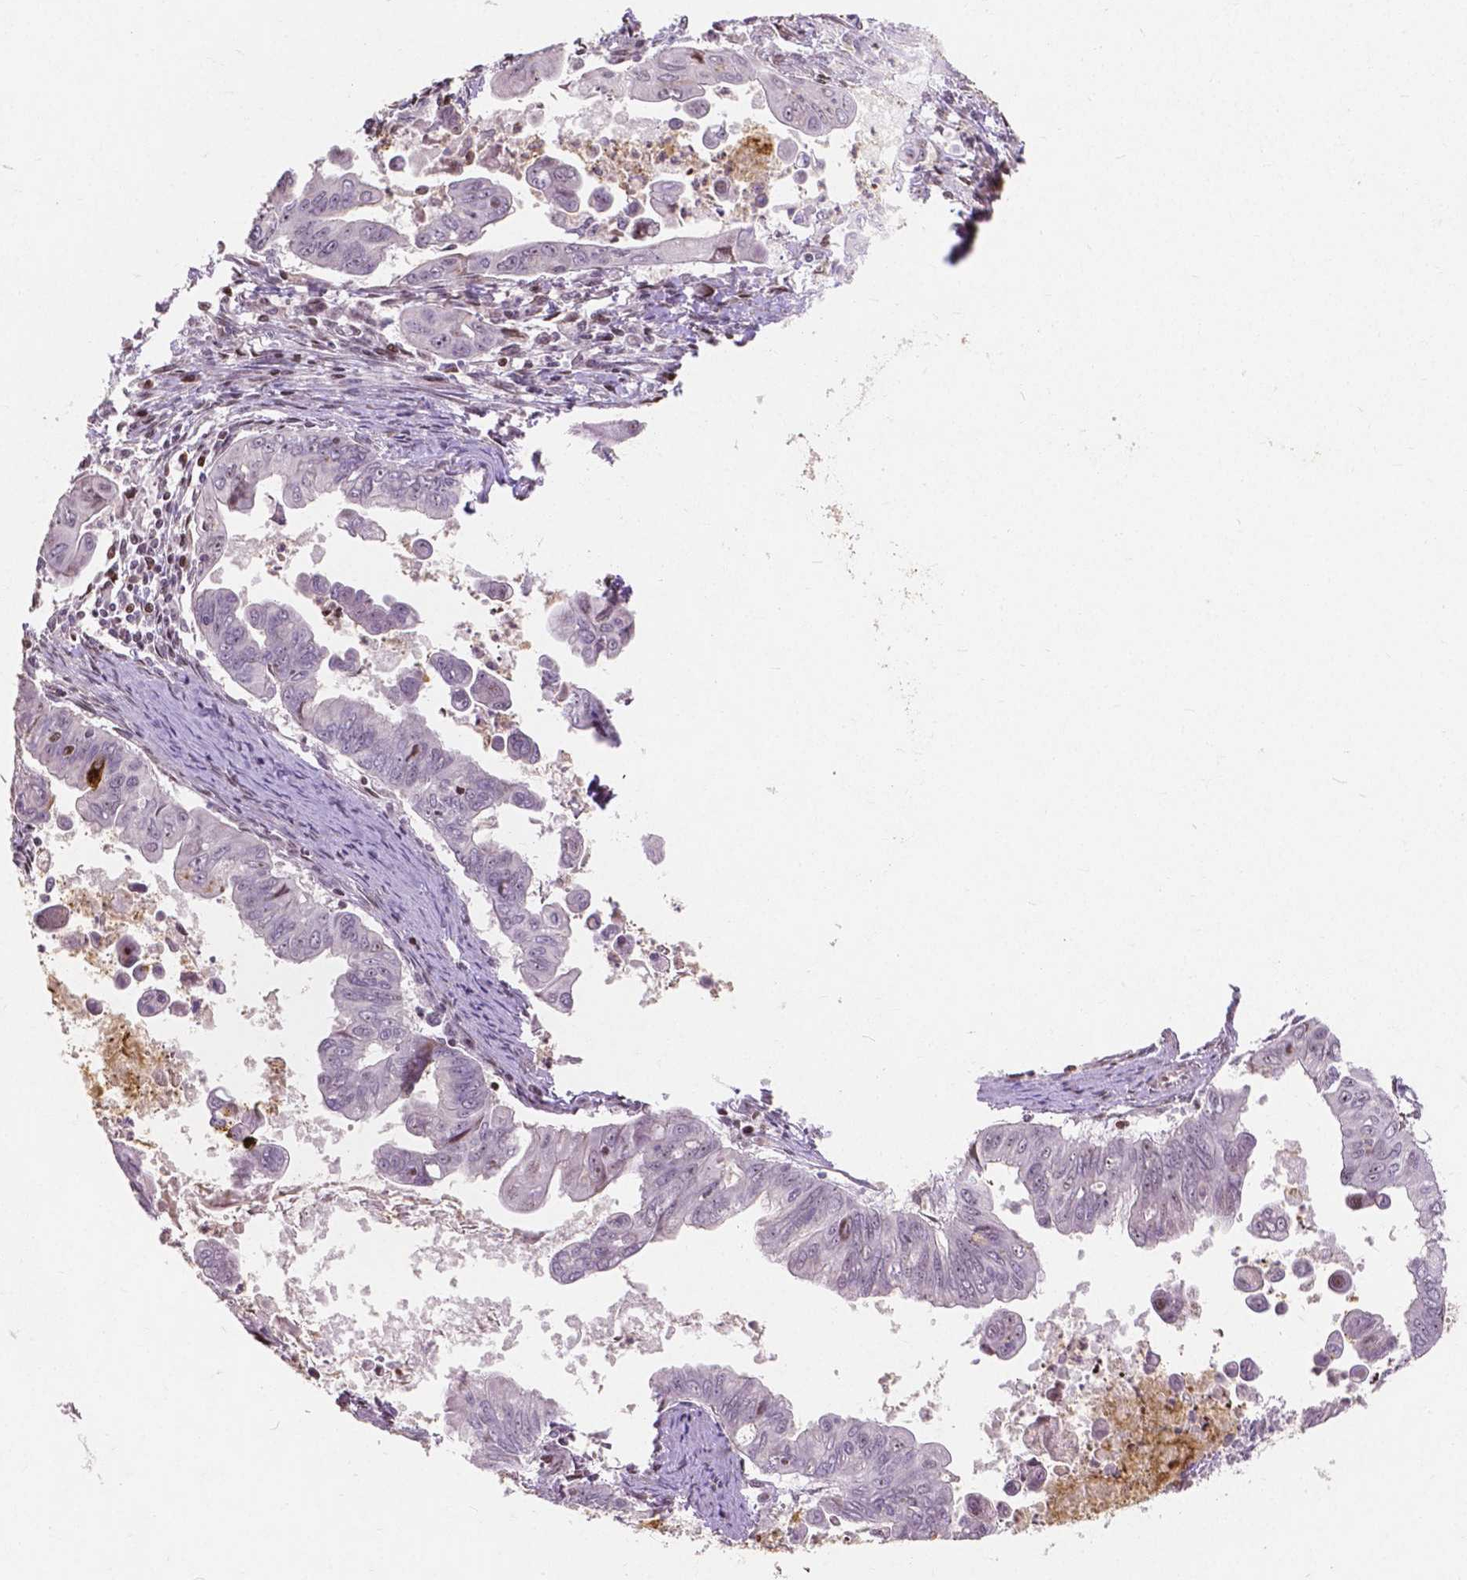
{"staining": {"intensity": "strong", "quantity": "<25%", "location": "cytoplasmic/membranous"}, "tissue": "stomach cancer", "cell_type": "Tumor cells", "image_type": "cancer", "snomed": [{"axis": "morphology", "description": "Adenocarcinoma, NOS"}, {"axis": "topography", "description": "Stomach, upper"}], "caption": "Protein expression by immunohistochemistry displays strong cytoplasmic/membranous positivity in about <25% of tumor cells in stomach cancer. The protein is stained brown, and the nuclei are stained in blue (DAB (3,3'-diaminobenzidine) IHC with brightfield microscopy, high magnification).", "gene": "PTPN18", "patient": {"sex": "male", "age": 80}}